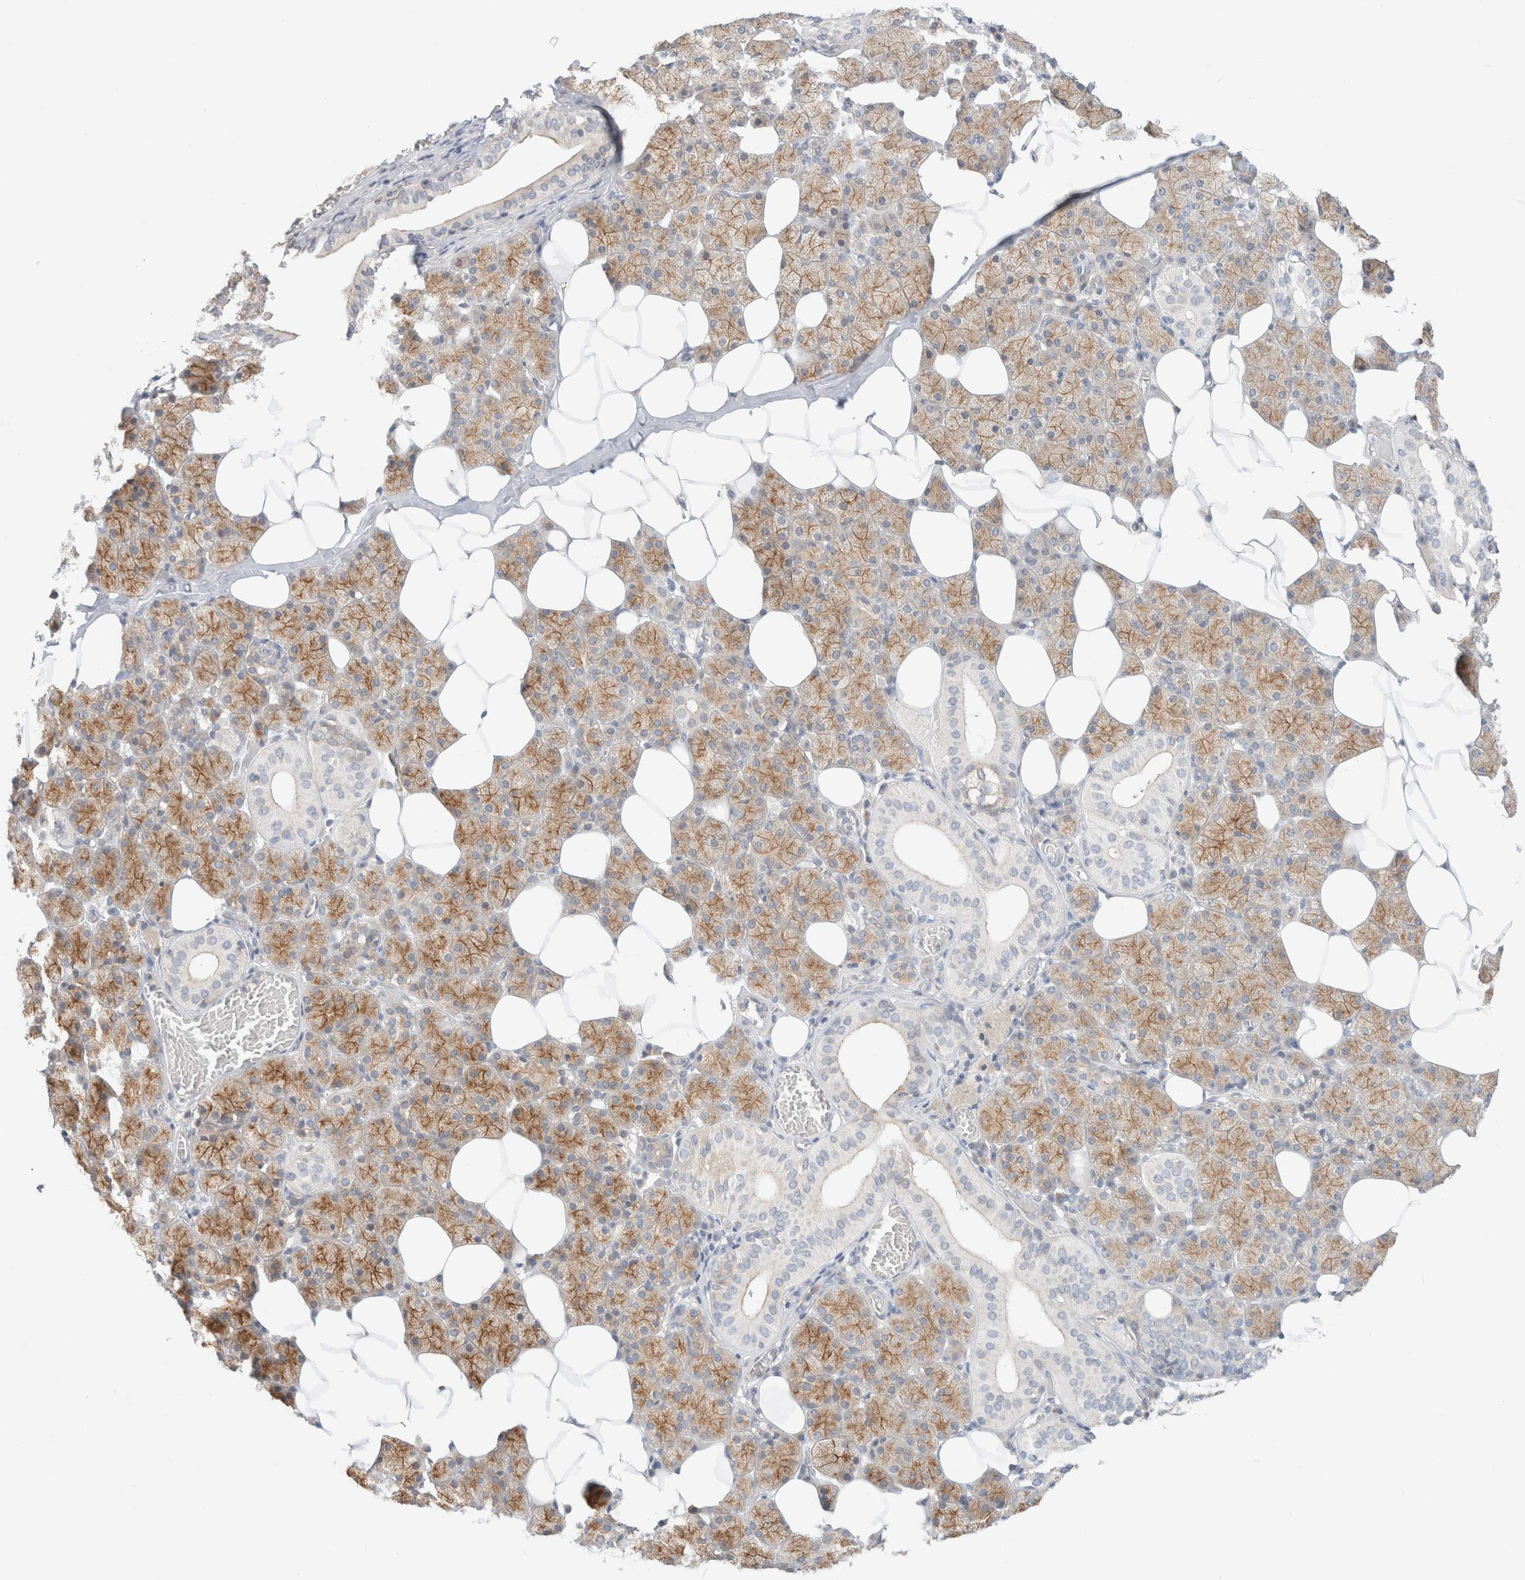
{"staining": {"intensity": "moderate", "quantity": "25%-75%", "location": "cytoplasmic/membranous"}, "tissue": "salivary gland", "cell_type": "Glandular cells", "image_type": "normal", "snomed": [{"axis": "morphology", "description": "Normal tissue, NOS"}, {"axis": "topography", "description": "Salivary gland"}], "caption": "Glandular cells display medium levels of moderate cytoplasmic/membranous staining in approximately 25%-75% of cells in normal human salivary gland. The protein of interest is shown in brown color, while the nuclei are stained blue.", "gene": "MARK3", "patient": {"sex": "female", "age": 33}}